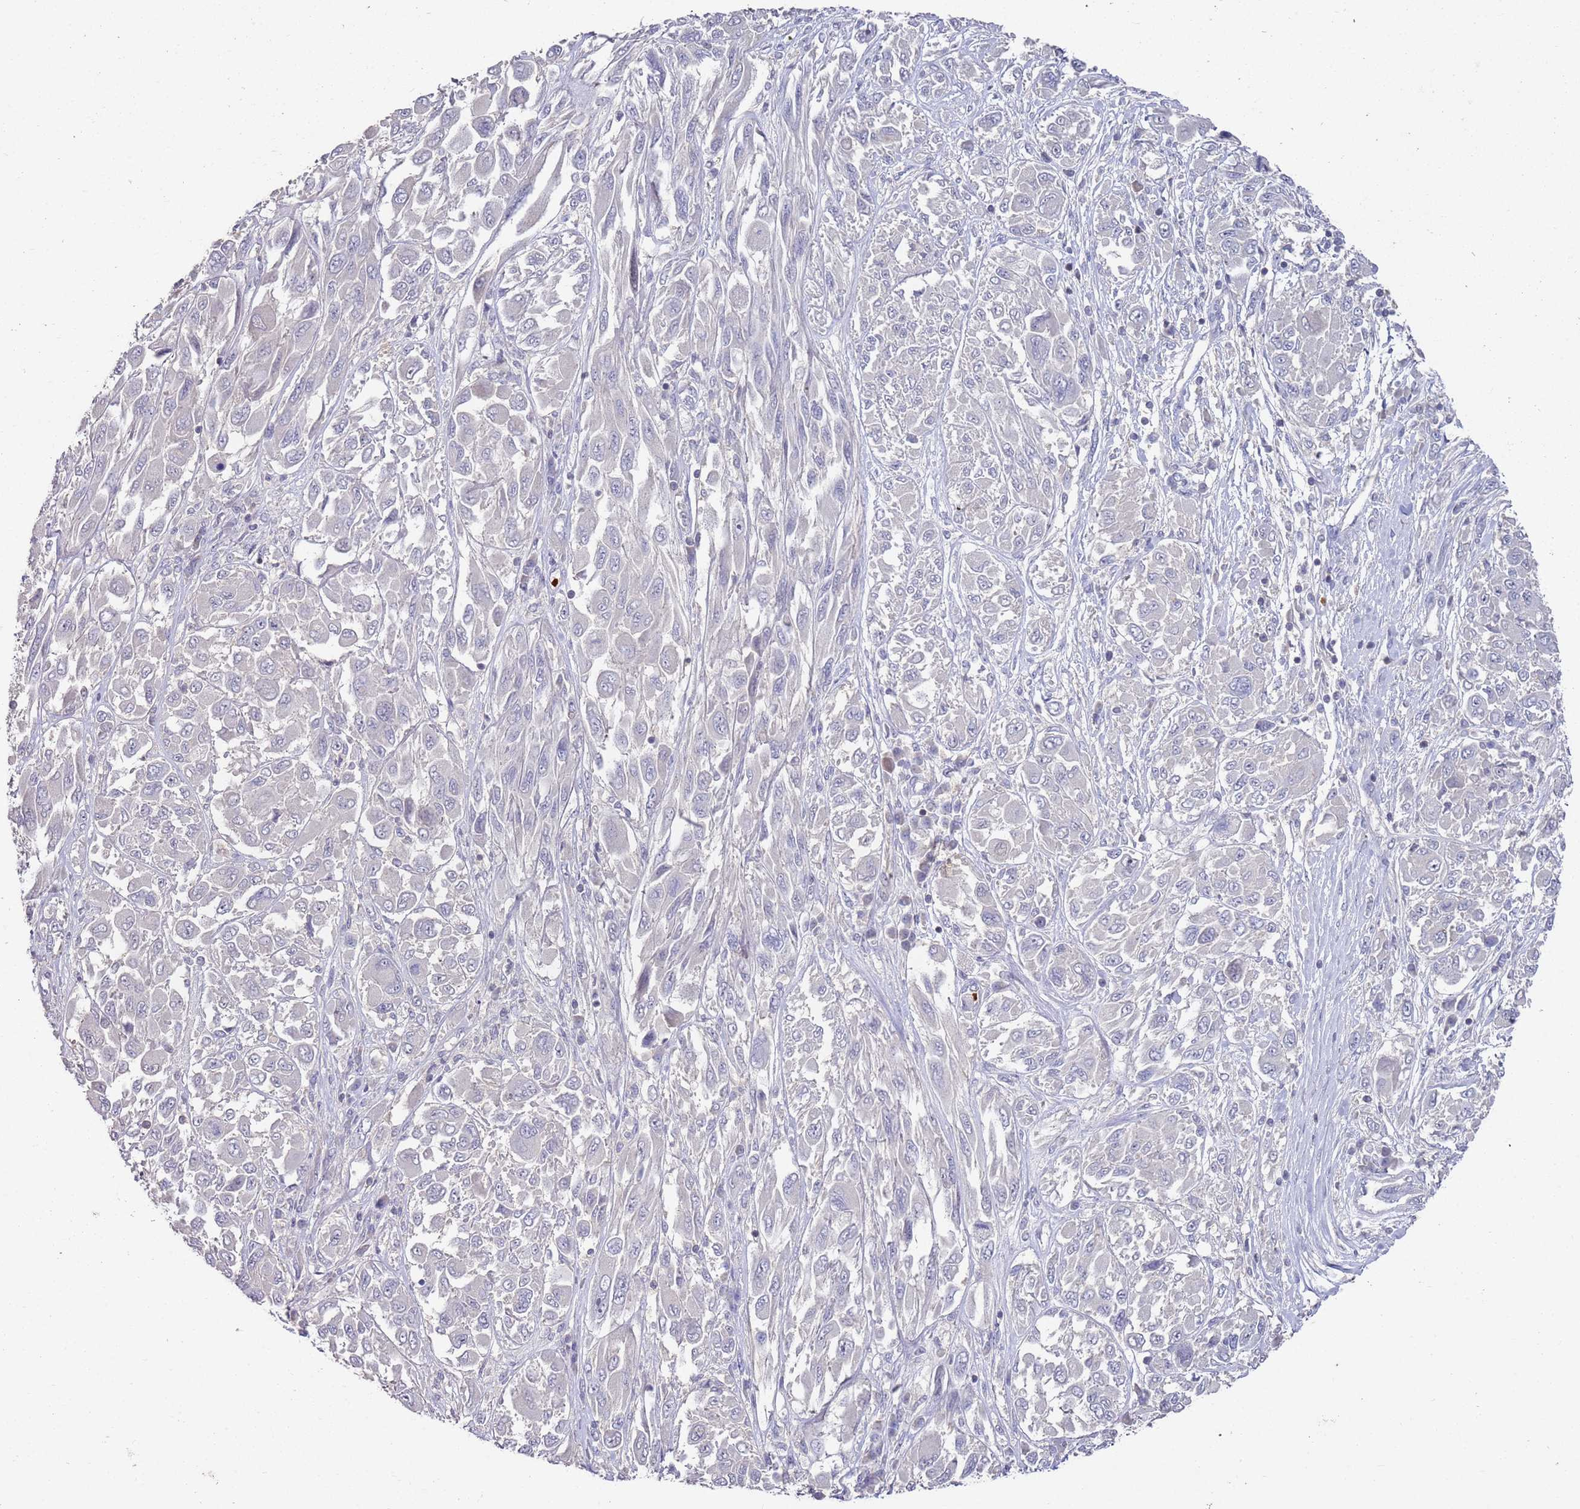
{"staining": {"intensity": "negative", "quantity": "none", "location": "none"}, "tissue": "melanoma", "cell_type": "Tumor cells", "image_type": "cancer", "snomed": [{"axis": "morphology", "description": "Malignant melanoma, NOS"}, {"axis": "topography", "description": "Skin"}], "caption": "A high-resolution image shows IHC staining of malignant melanoma, which reveals no significant staining in tumor cells.", "gene": "LACC1", "patient": {"sex": "female", "age": 91}}